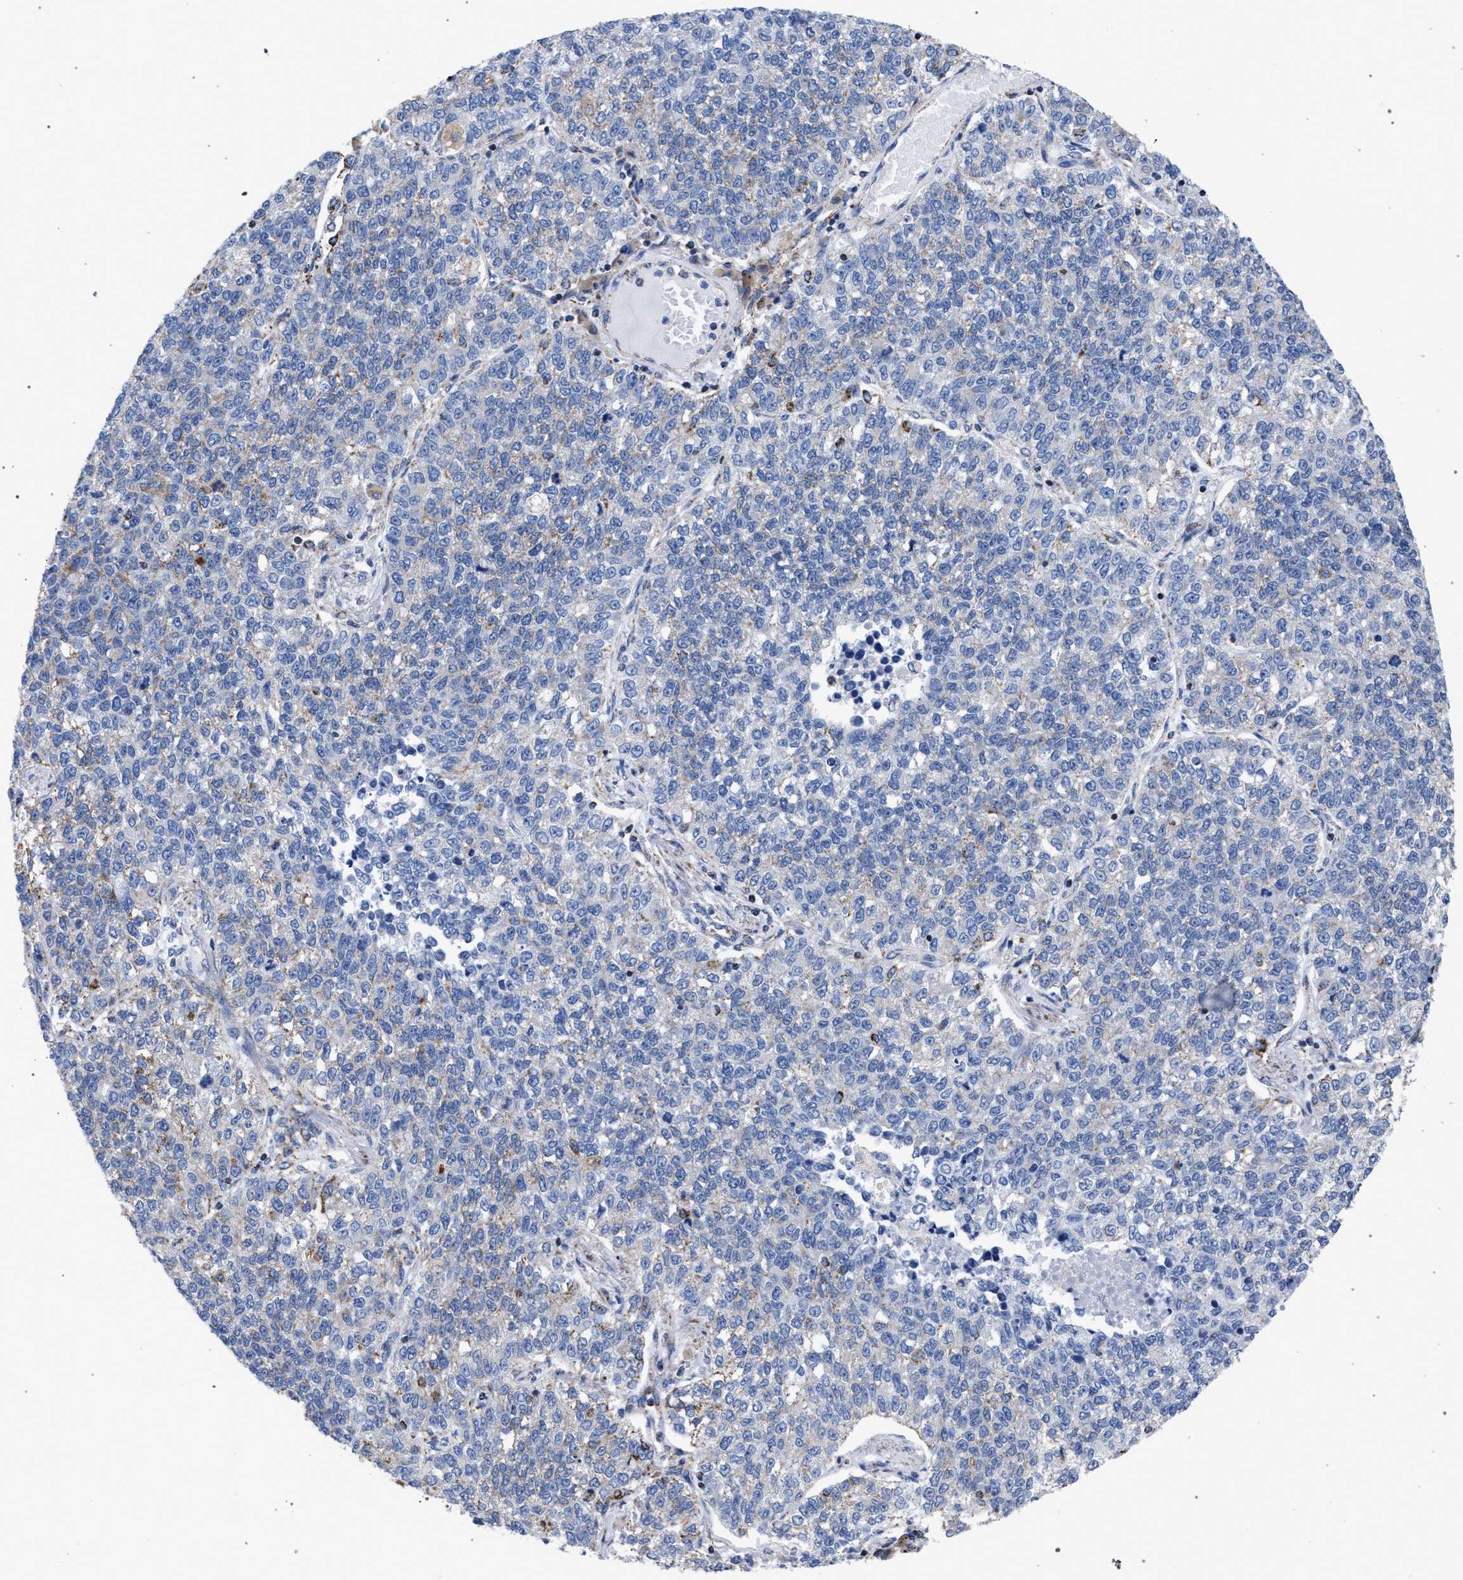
{"staining": {"intensity": "negative", "quantity": "none", "location": "none"}, "tissue": "lung cancer", "cell_type": "Tumor cells", "image_type": "cancer", "snomed": [{"axis": "morphology", "description": "Adenocarcinoma, NOS"}, {"axis": "topography", "description": "Lung"}], "caption": "Tumor cells are negative for protein expression in human adenocarcinoma (lung).", "gene": "ACADS", "patient": {"sex": "male", "age": 49}}